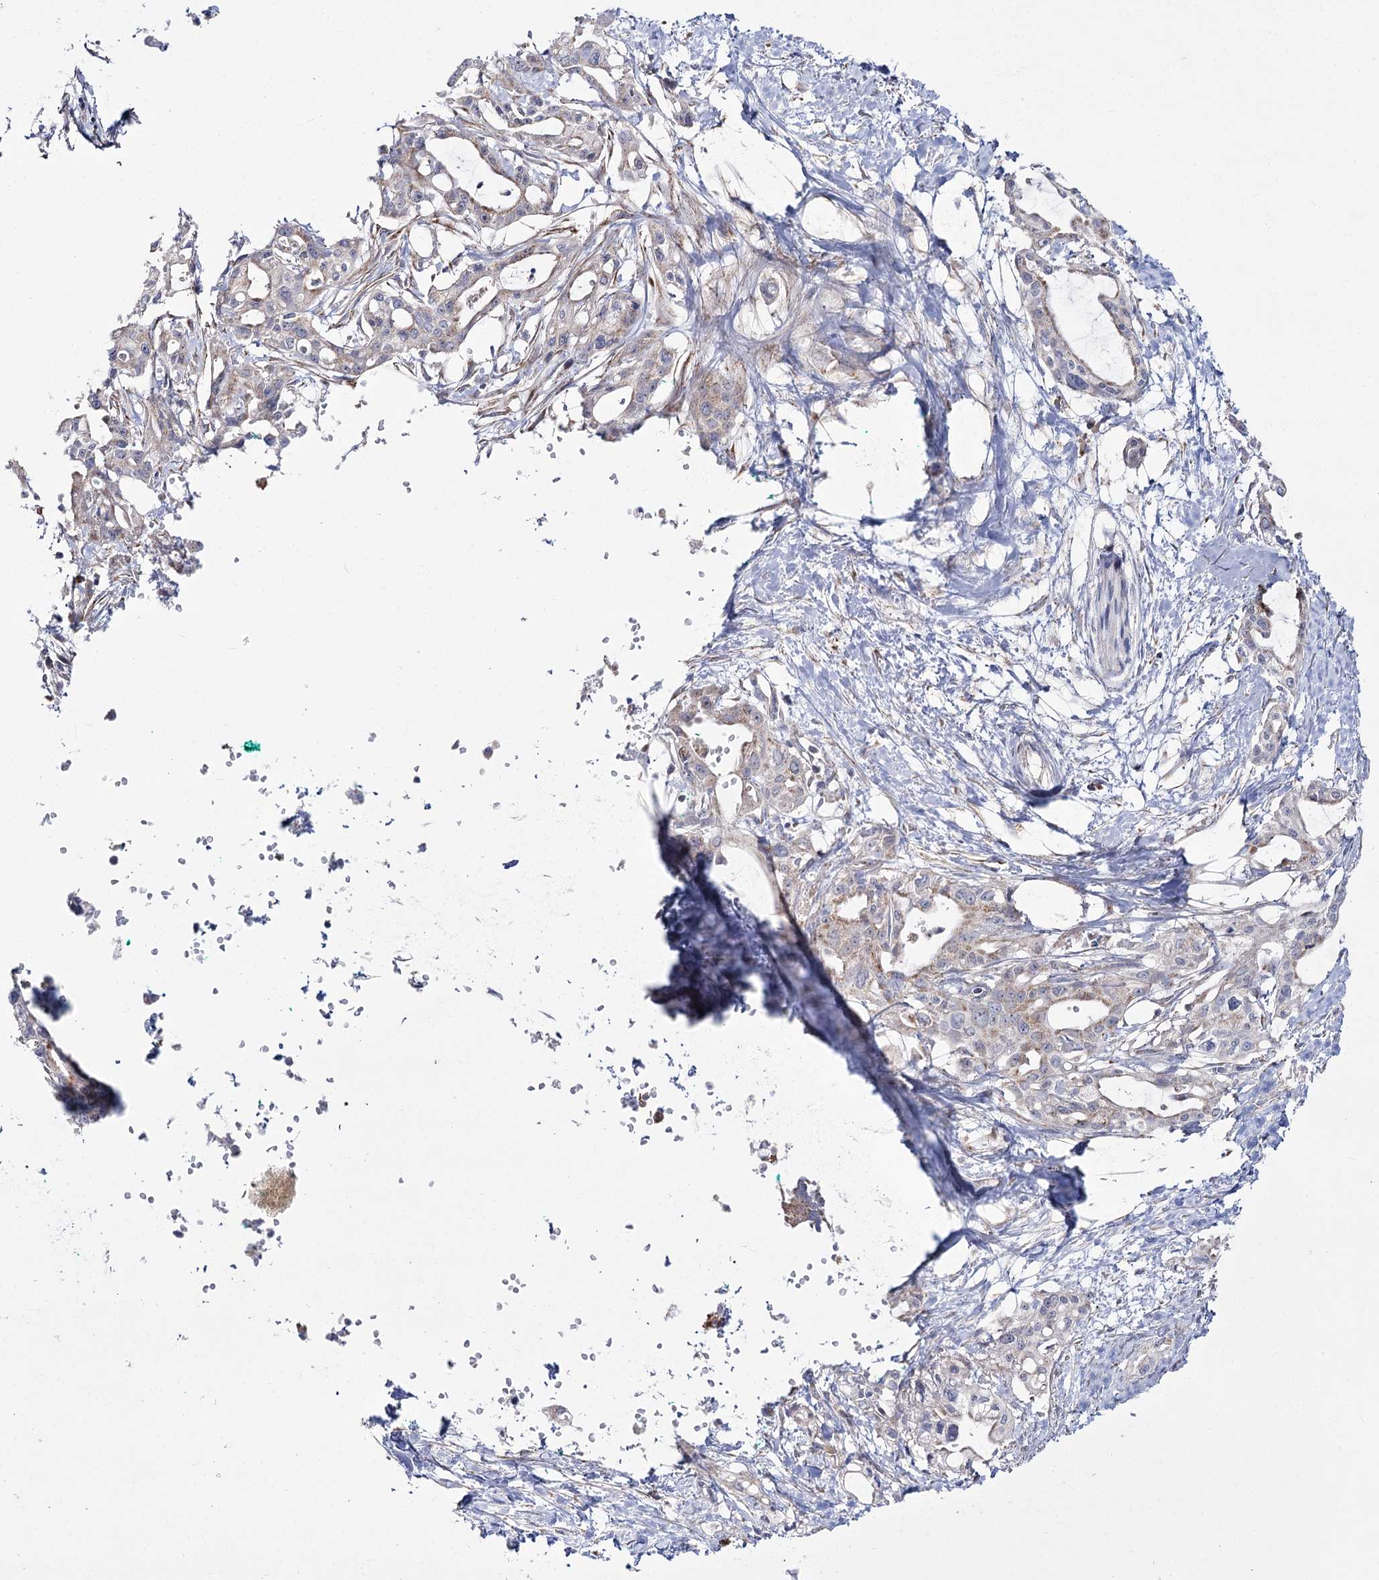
{"staining": {"intensity": "negative", "quantity": "none", "location": "none"}, "tissue": "pancreatic cancer", "cell_type": "Tumor cells", "image_type": "cancer", "snomed": [{"axis": "morphology", "description": "Adenocarcinoma, NOS"}, {"axis": "topography", "description": "Pancreas"}], "caption": "This is a micrograph of immunohistochemistry staining of pancreatic adenocarcinoma, which shows no staining in tumor cells.", "gene": "NADK2", "patient": {"sex": "male", "age": 68}}